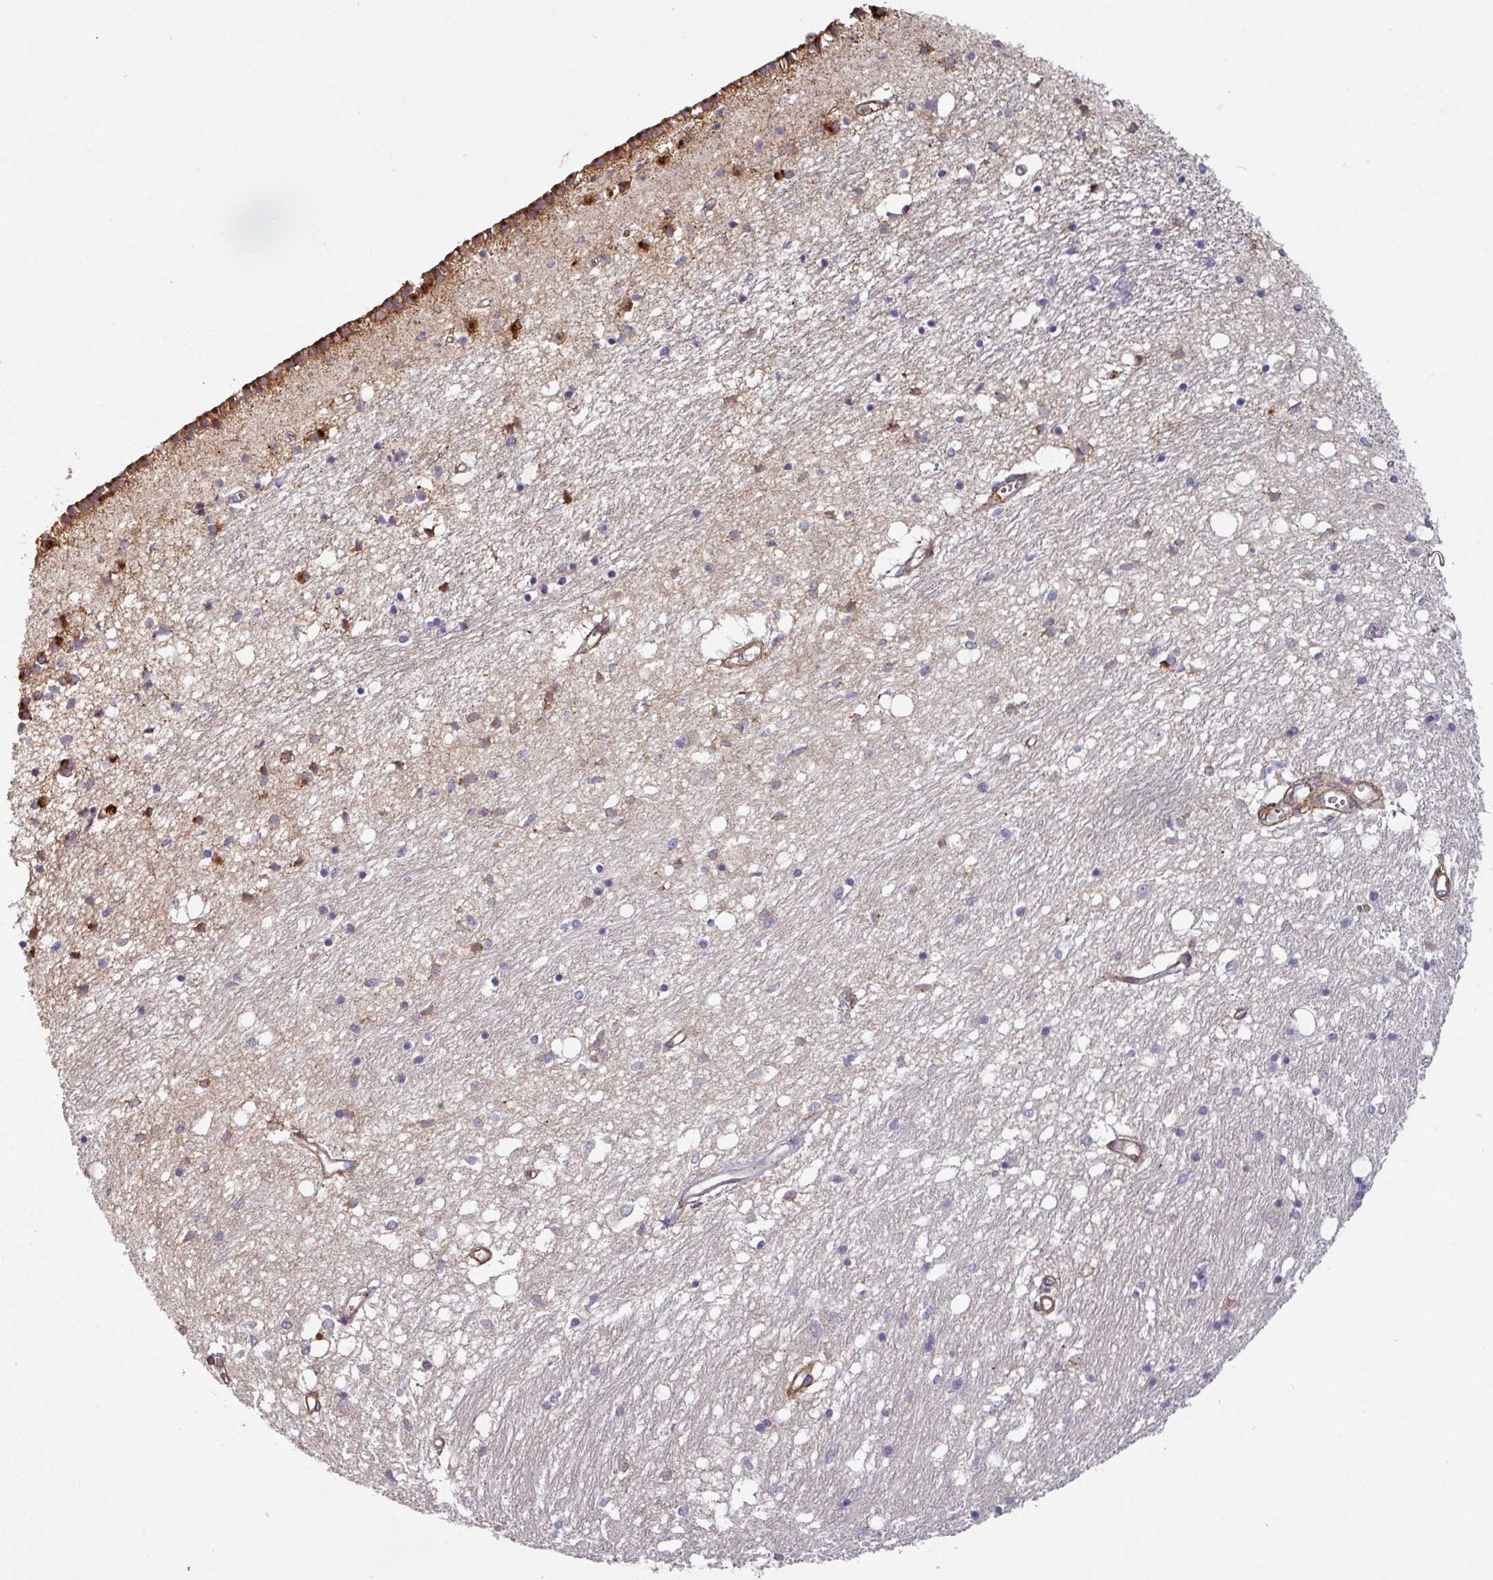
{"staining": {"intensity": "strong", "quantity": "<25%", "location": "cytoplasmic/membranous"}, "tissue": "caudate", "cell_type": "Glial cells", "image_type": "normal", "snomed": [{"axis": "morphology", "description": "Normal tissue, NOS"}, {"axis": "topography", "description": "Lateral ventricle wall"}], "caption": "Immunohistochemical staining of unremarkable human caudate displays <25% levels of strong cytoplasmic/membranous protein staining in approximately <25% of glial cells.", "gene": "CASP2", "patient": {"sex": "male", "age": 70}}